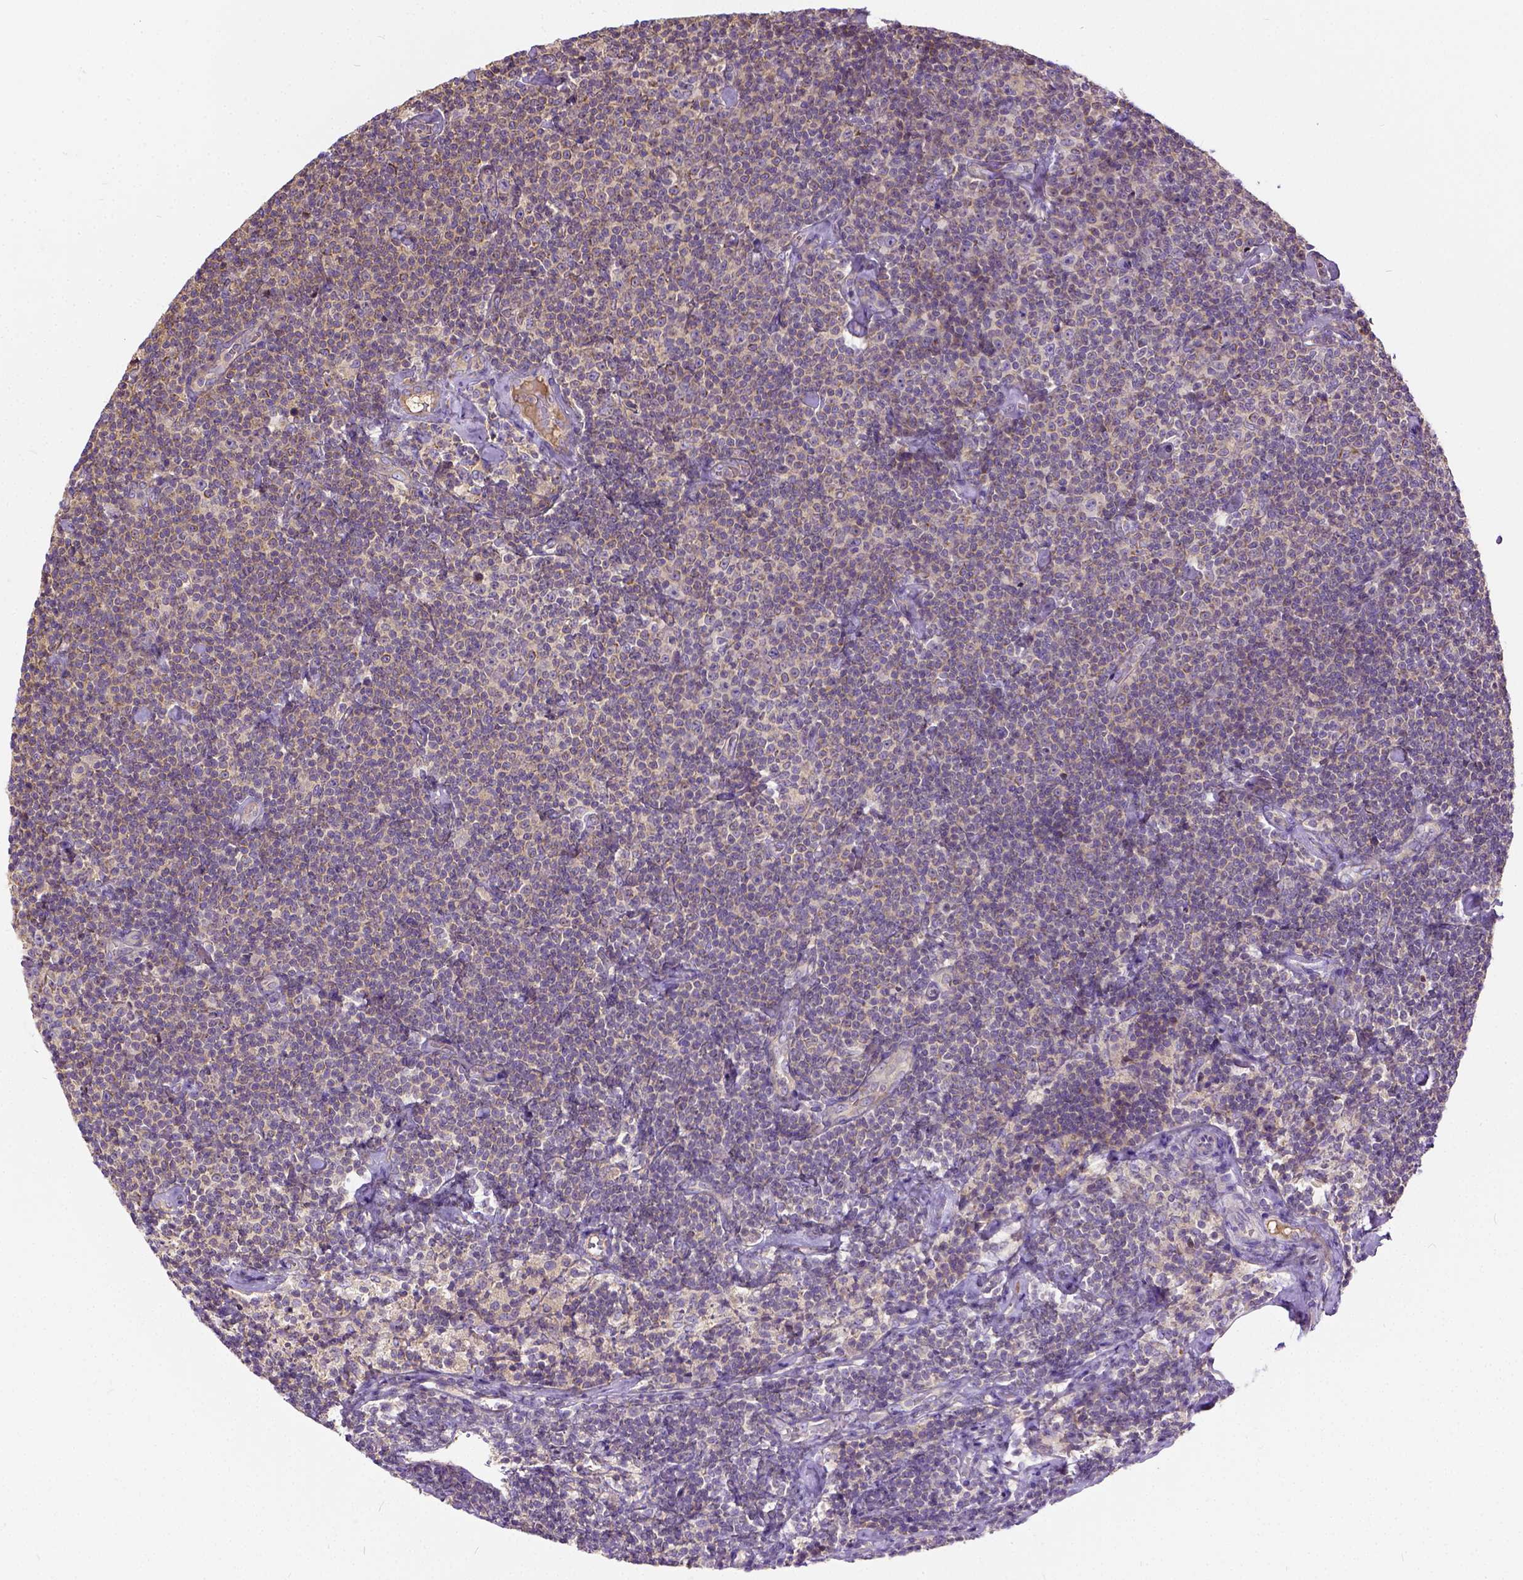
{"staining": {"intensity": "weak", "quantity": "<25%", "location": "cytoplasmic/membranous"}, "tissue": "lymphoma", "cell_type": "Tumor cells", "image_type": "cancer", "snomed": [{"axis": "morphology", "description": "Malignant lymphoma, non-Hodgkin's type, Low grade"}, {"axis": "topography", "description": "Lymph node"}], "caption": "DAB (3,3'-diaminobenzidine) immunohistochemical staining of human lymphoma shows no significant staining in tumor cells.", "gene": "CADM4", "patient": {"sex": "male", "age": 81}}